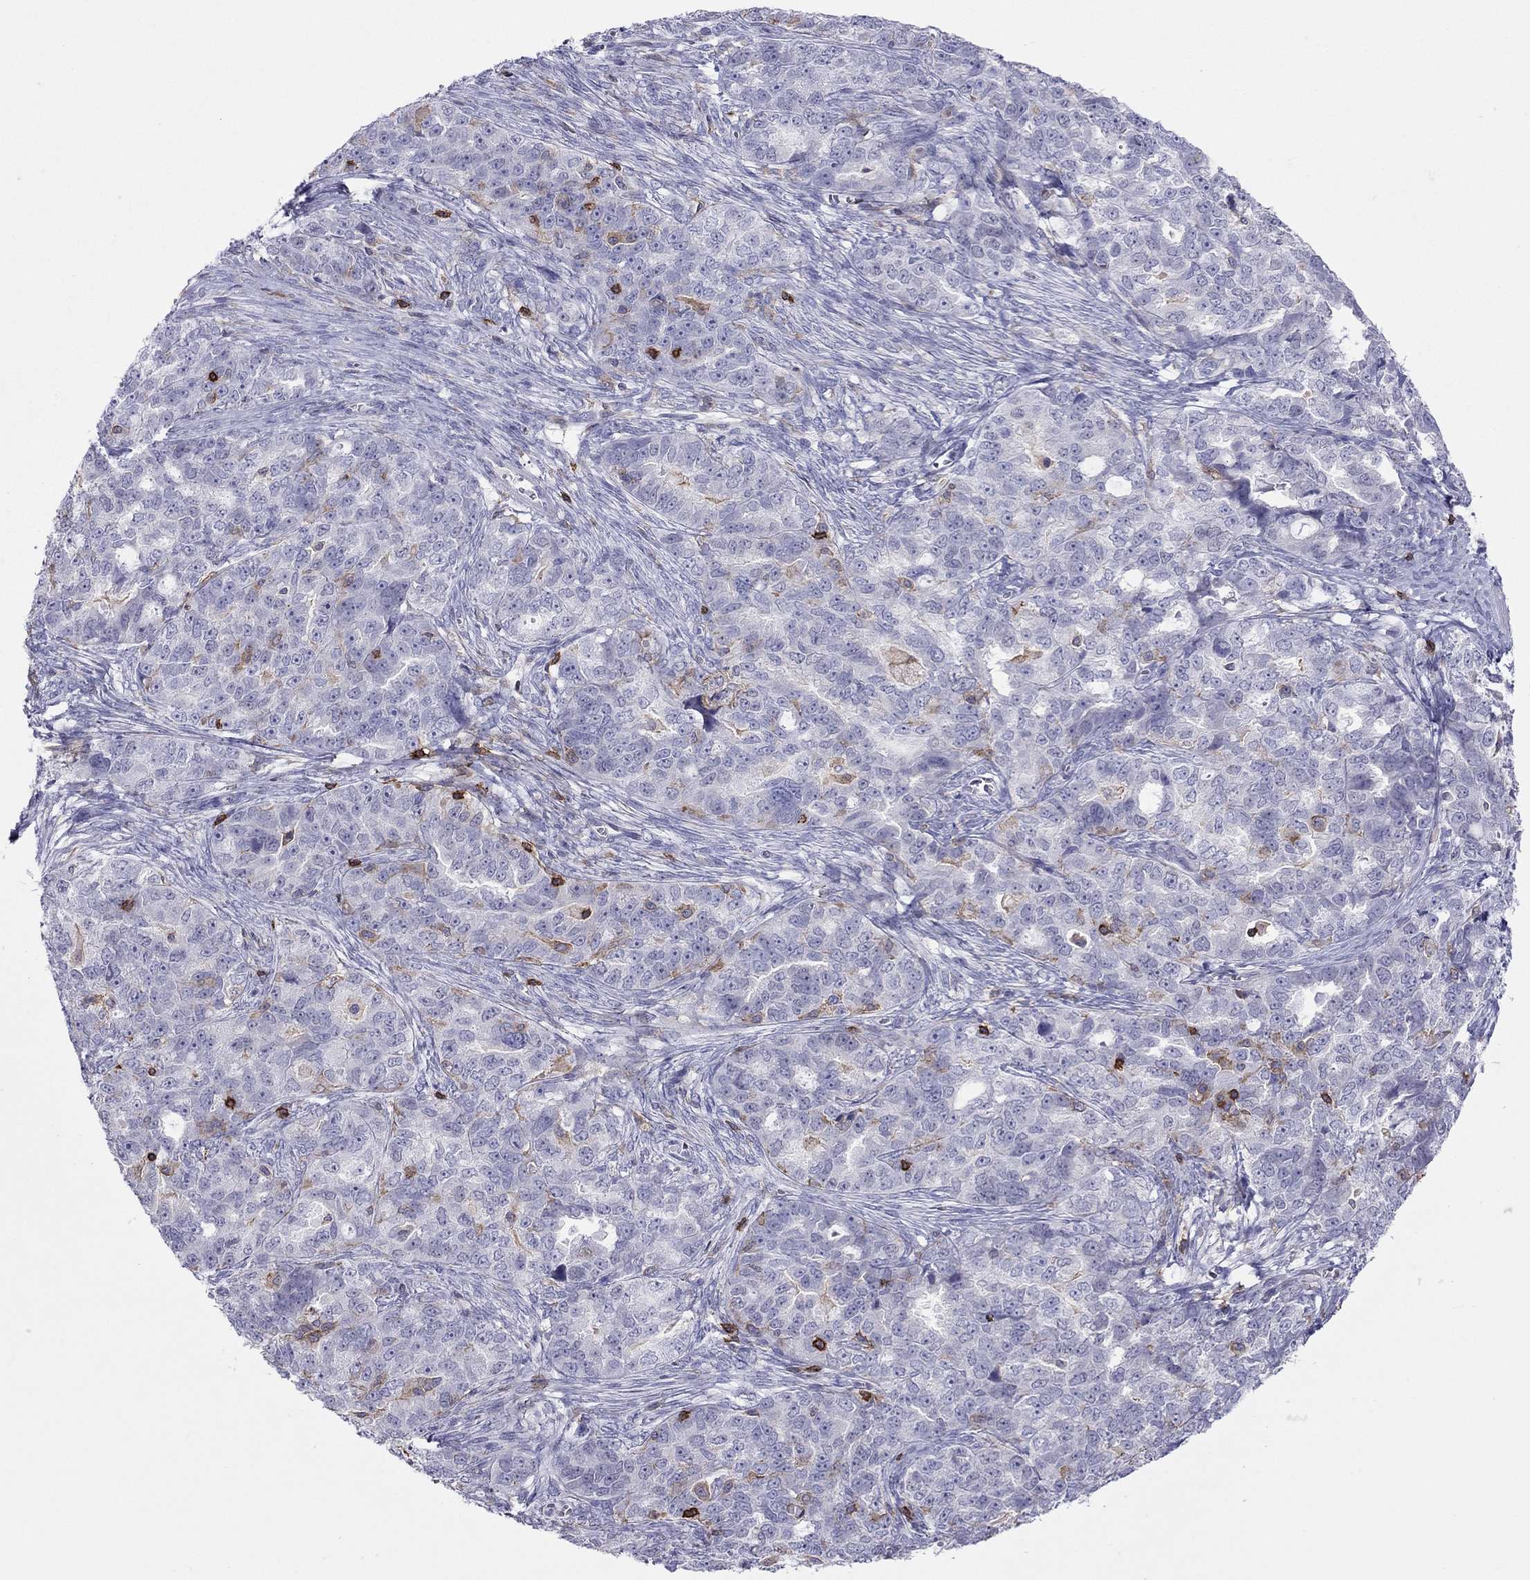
{"staining": {"intensity": "negative", "quantity": "none", "location": "none"}, "tissue": "ovarian cancer", "cell_type": "Tumor cells", "image_type": "cancer", "snomed": [{"axis": "morphology", "description": "Cystadenocarcinoma, serous, NOS"}, {"axis": "topography", "description": "Ovary"}], "caption": "Protein analysis of ovarian cancer shows no significant expression in tumor cells. (DAB (3,3'-diaminobenzidine) IHC visualized using brightfield microscopy, high magnification).", "gene": "MND1", "patient": {"sex": "female", "age": 51}}